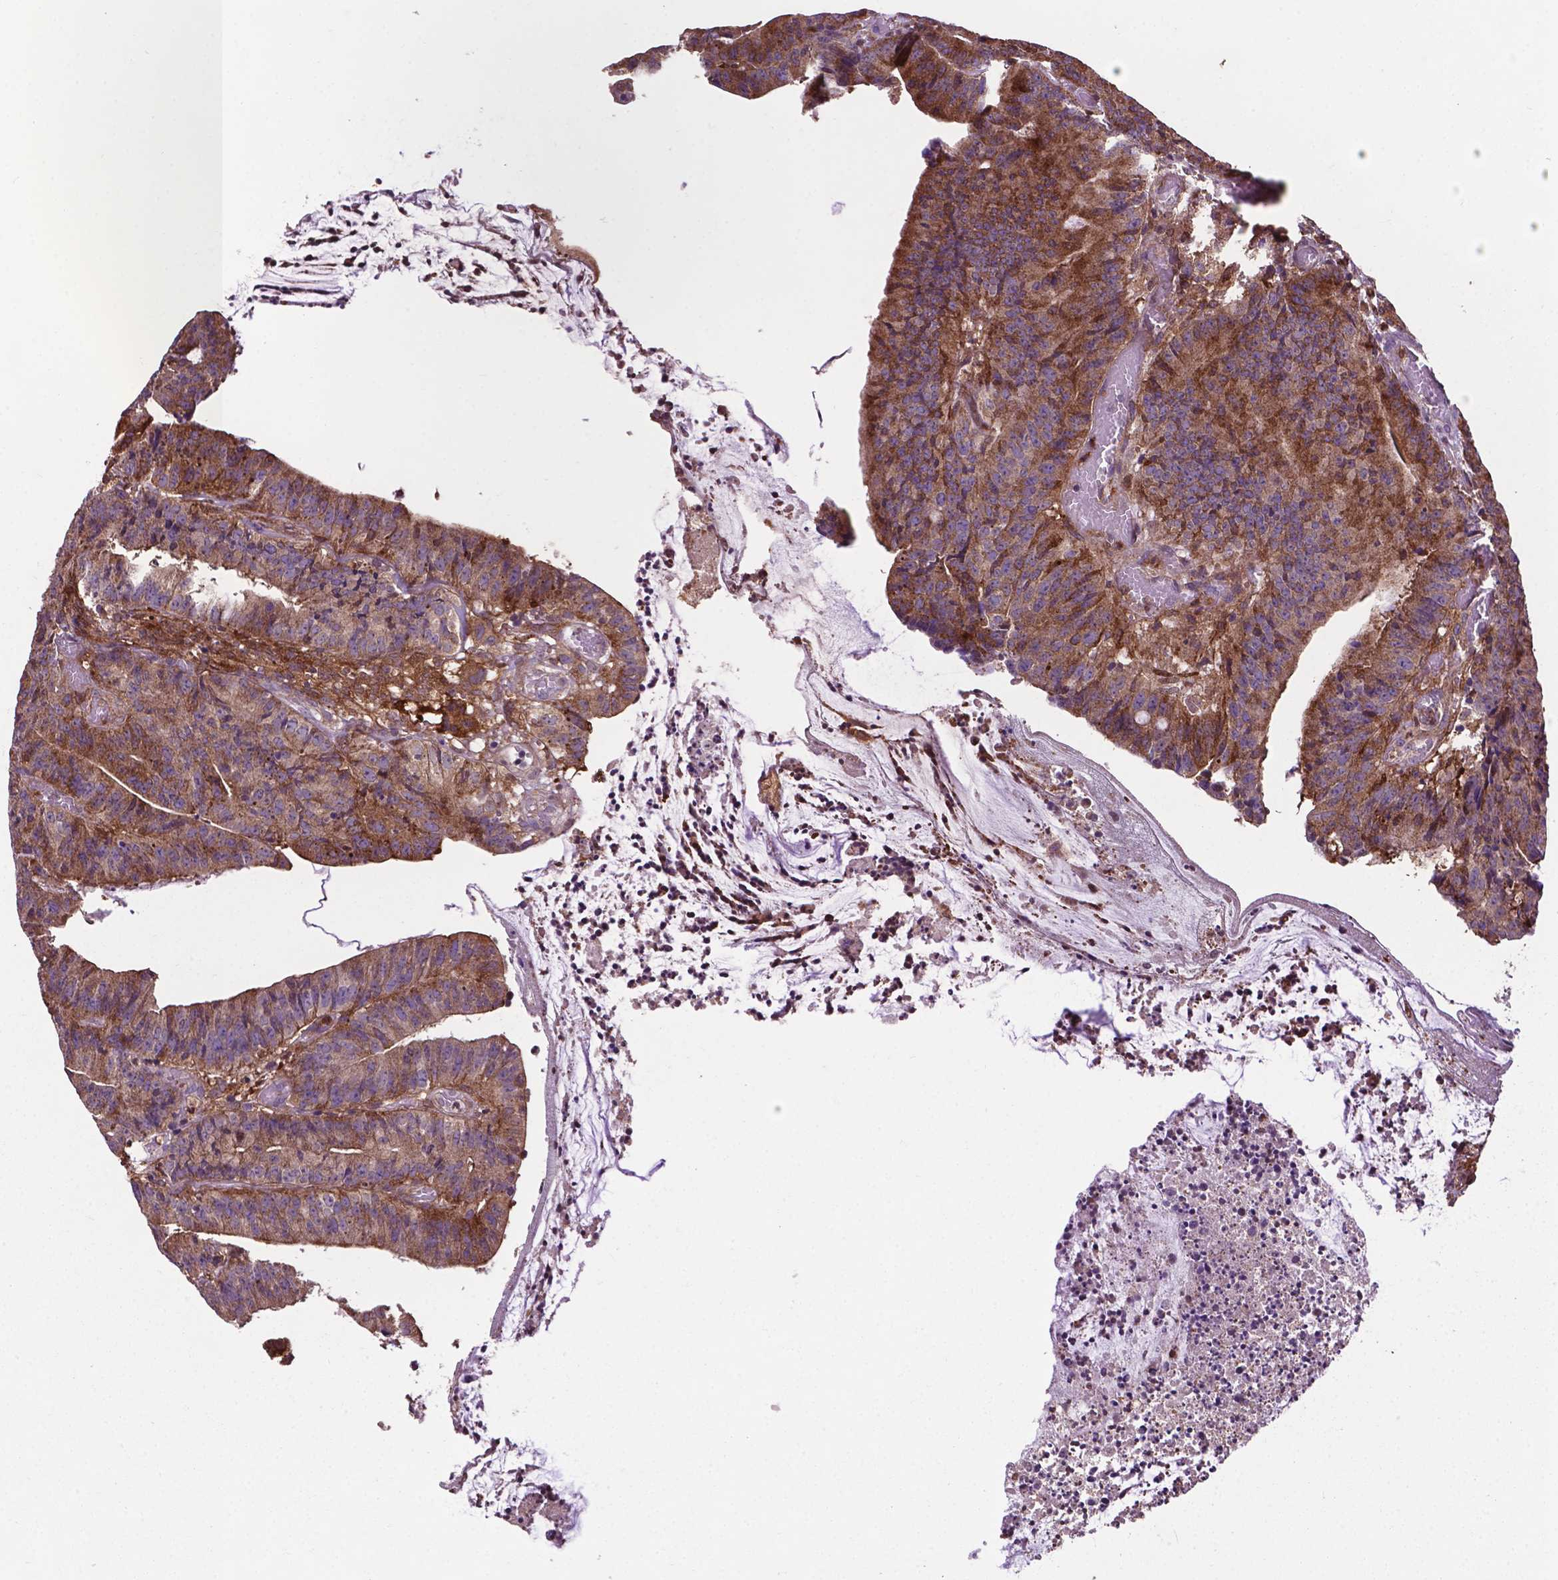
{"staining": {"intensity": "moderate", "quantity": "25%-75%", "location": "cytoplasmic/membranous"}, "tissue": "colorectal cancer", "cell_type": "Tumor cells", "image_type": "cancer", "snomed": [{"axis": "morphology", "description": "Adenocarcinoma, NOS"}, {"axis": "topography", "description": "Colon"}], "caption": "The image displays a brown stain indicating the presence of a protein in the cytoplasmic/membranous of tumor cells in colorectal adenocarcinoma.", "gene": "SMAD3", "patient": {"sex": "female", "age": 78}}